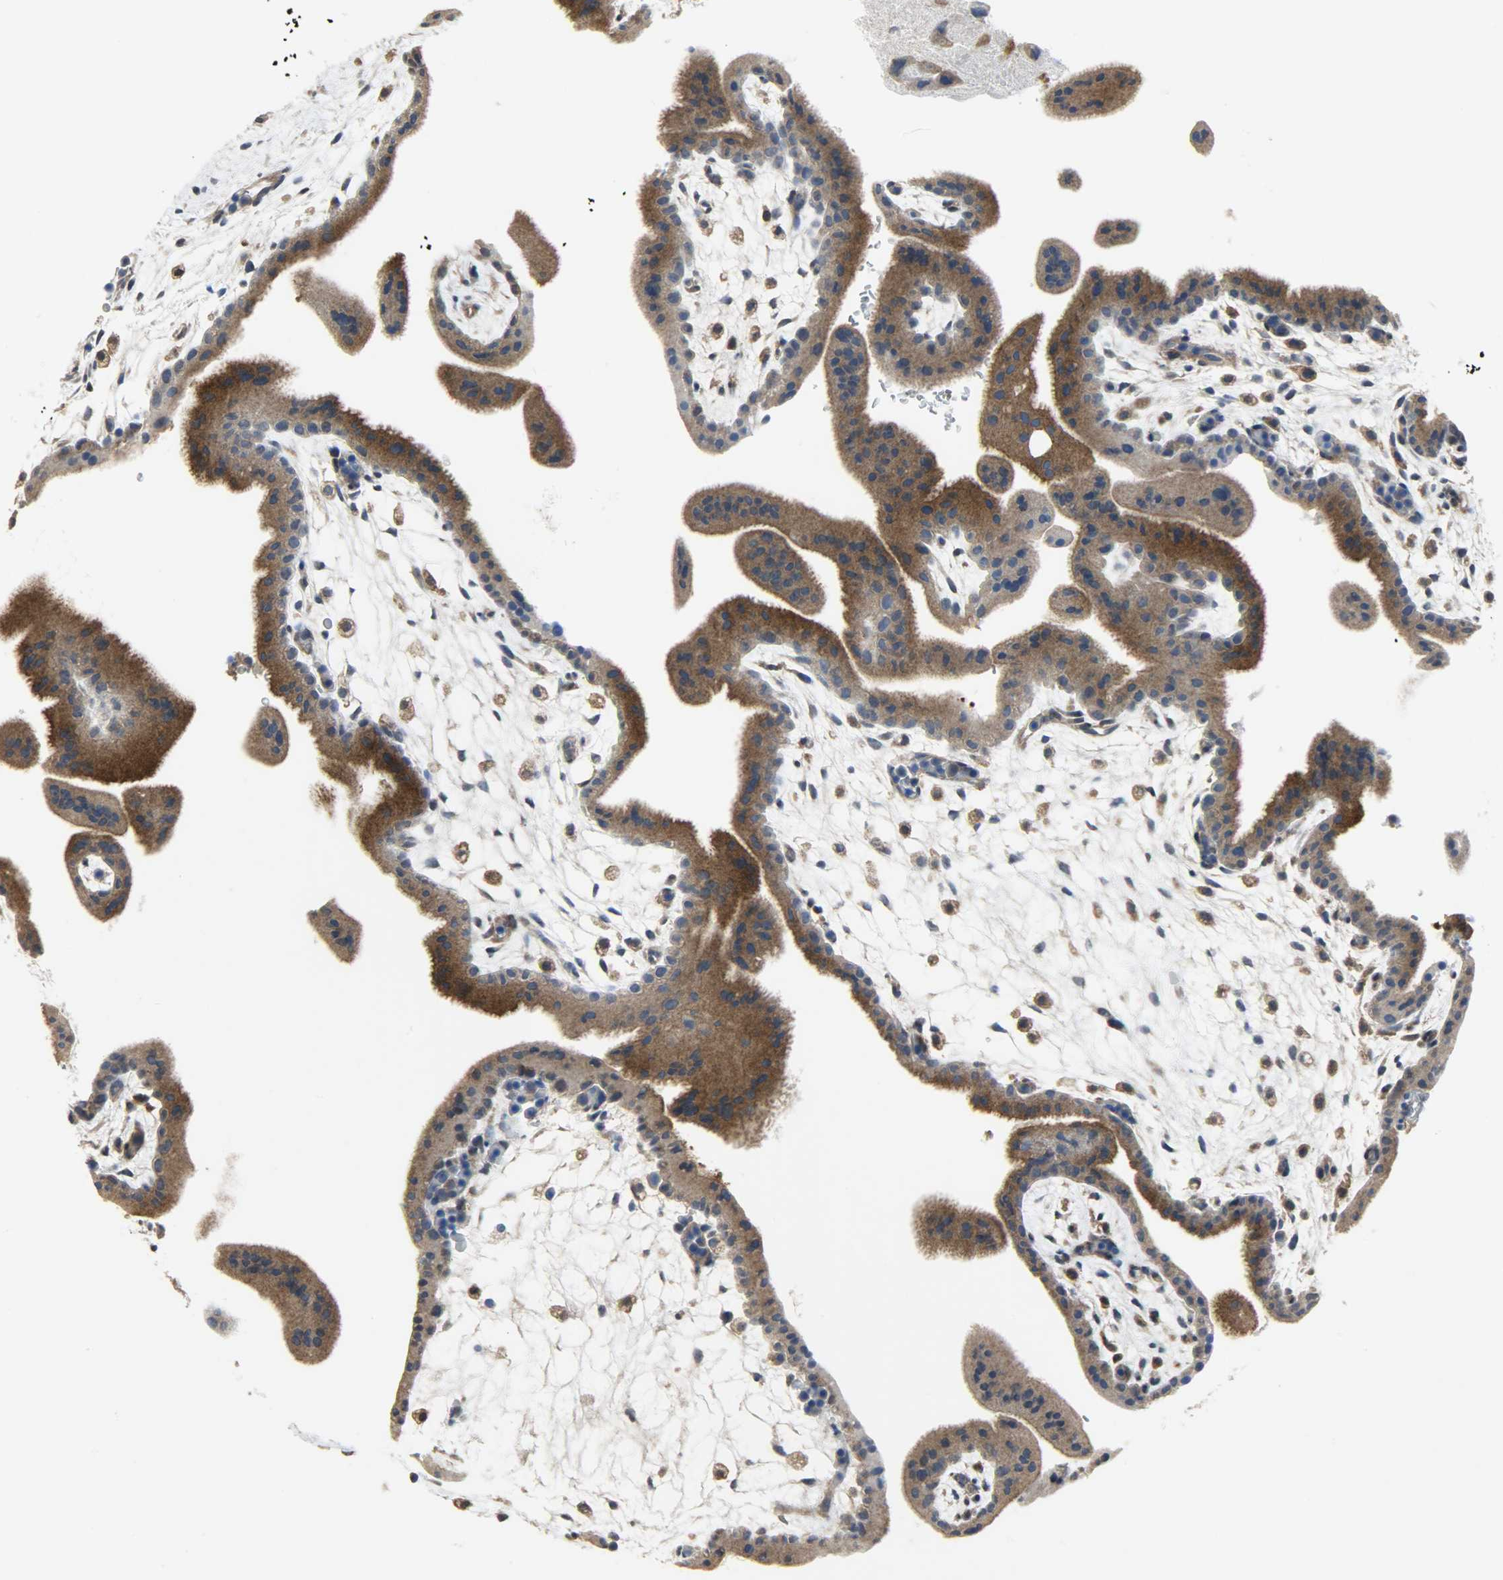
{"staining": {"intensity": "negative", "quantity": "none", "location": "none"}, "tissue": "placenta", "cell_type": "Decidual cells", "image_type": "normal", "snomed": [{"axis": "morphology", "description": "Normal tissue, NOS"}, {"axis": "topography", "description": "Placenta"}], "caption": "Decidual cells show no significant protein positivity in unremarkable placenta. (Immunohistochemistry (ihc), brightfield microscopy, high magnification).", "gene": "TRIM21", "patient": {"sex": "female", "age": 35}}